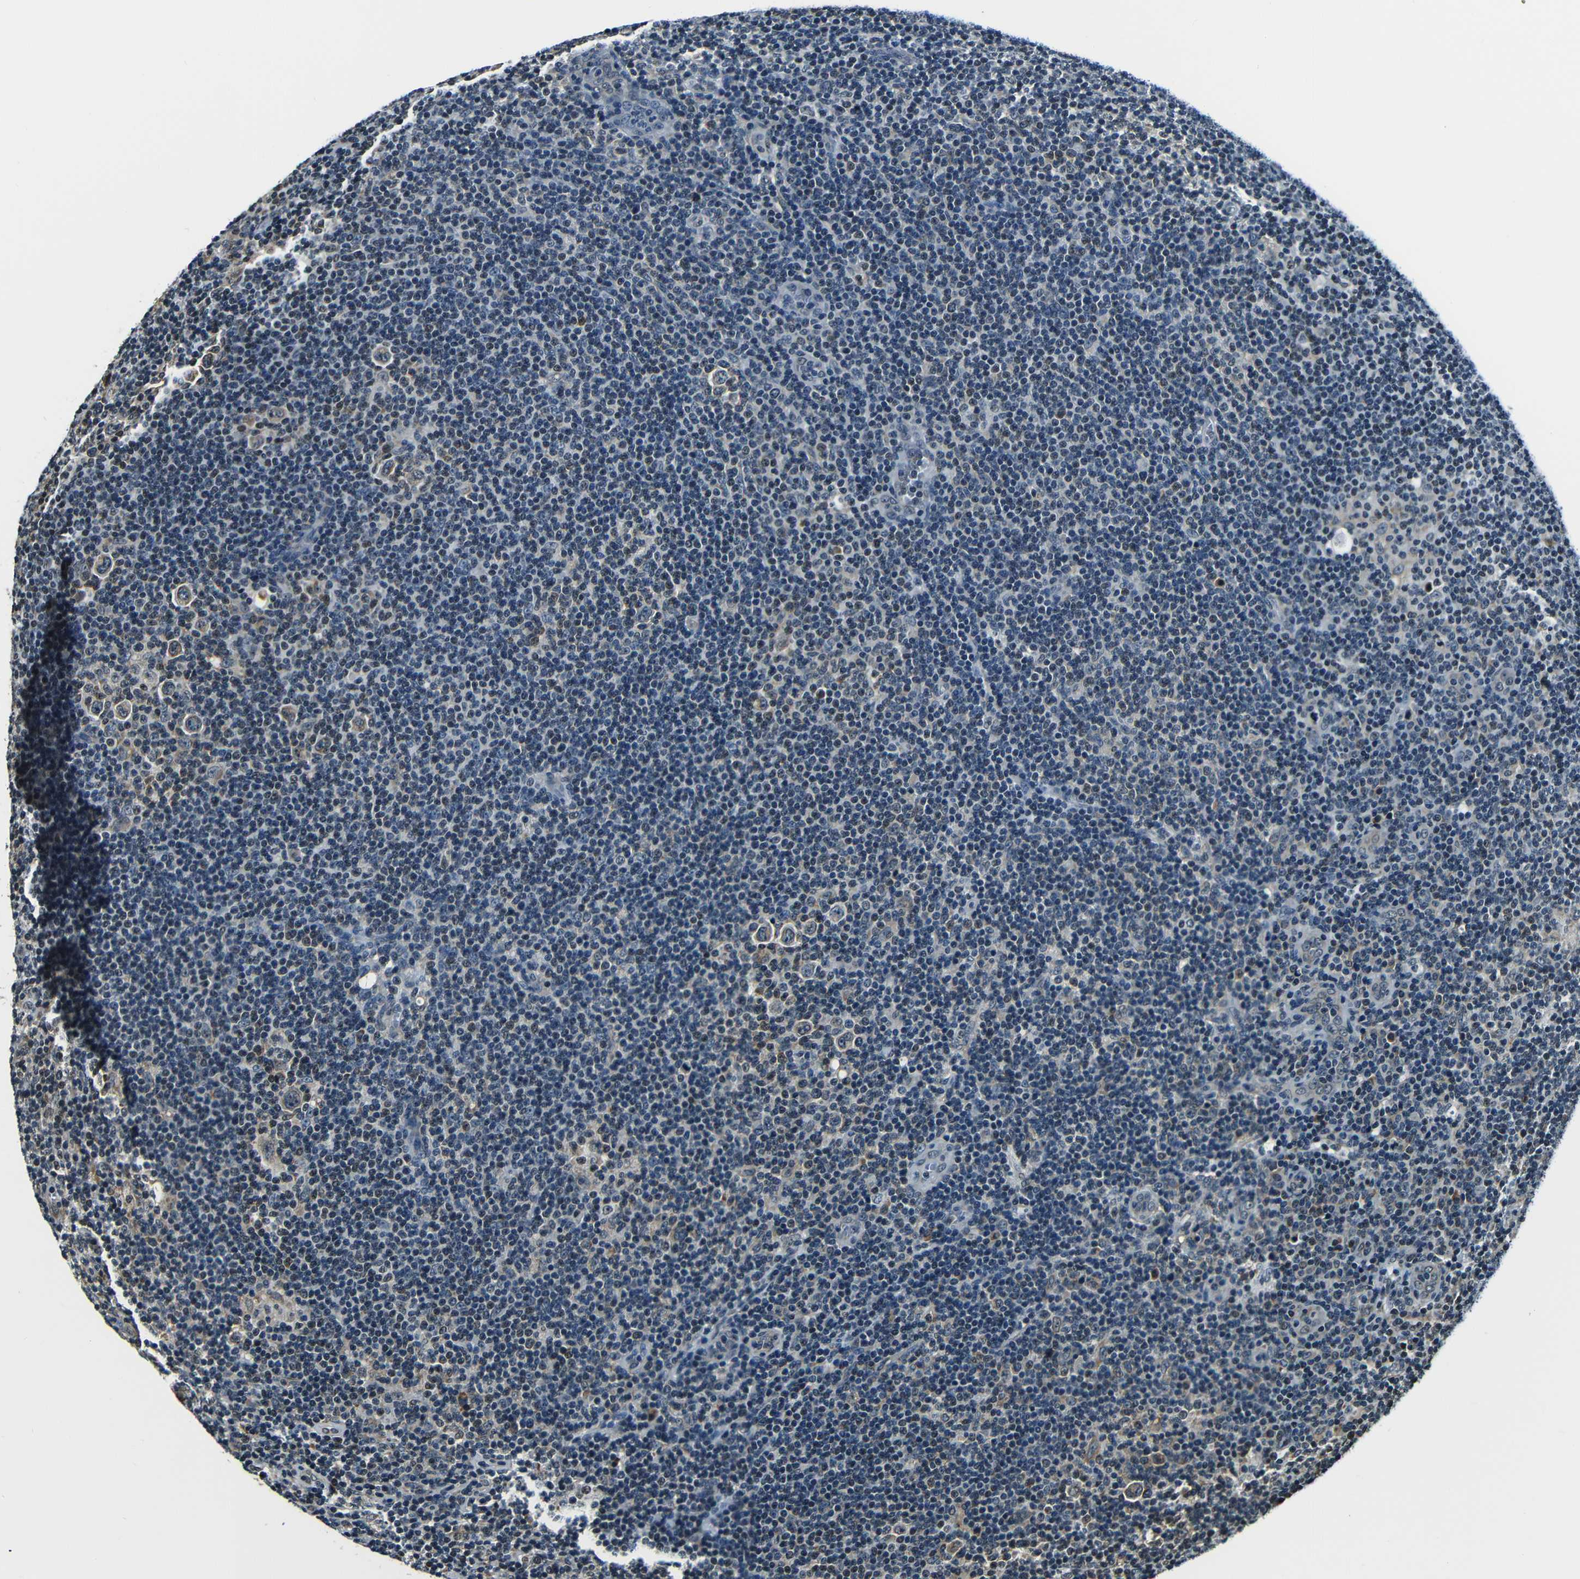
{"staining": {"intensity": "weak", "quantity": "25%-75%", "location": "cytoplasmic/membranous"}, "tissue": "lymphoma", "cell_type": "Tumor cells", "image_type": "cancer", "snomed": [{"axis": "morphology", "description": "Hodgkin's disease, NOS"}, {"axis": "topography", "description": "Lymph node"}], "caption": "Protein expression analysis of lymphoma shows weak cytoplasmic/membranous positivity in approximately 25%-75% of tumor cells.", "gene": "NCBP3", "patient": {"sex": "female", "age": 57}}